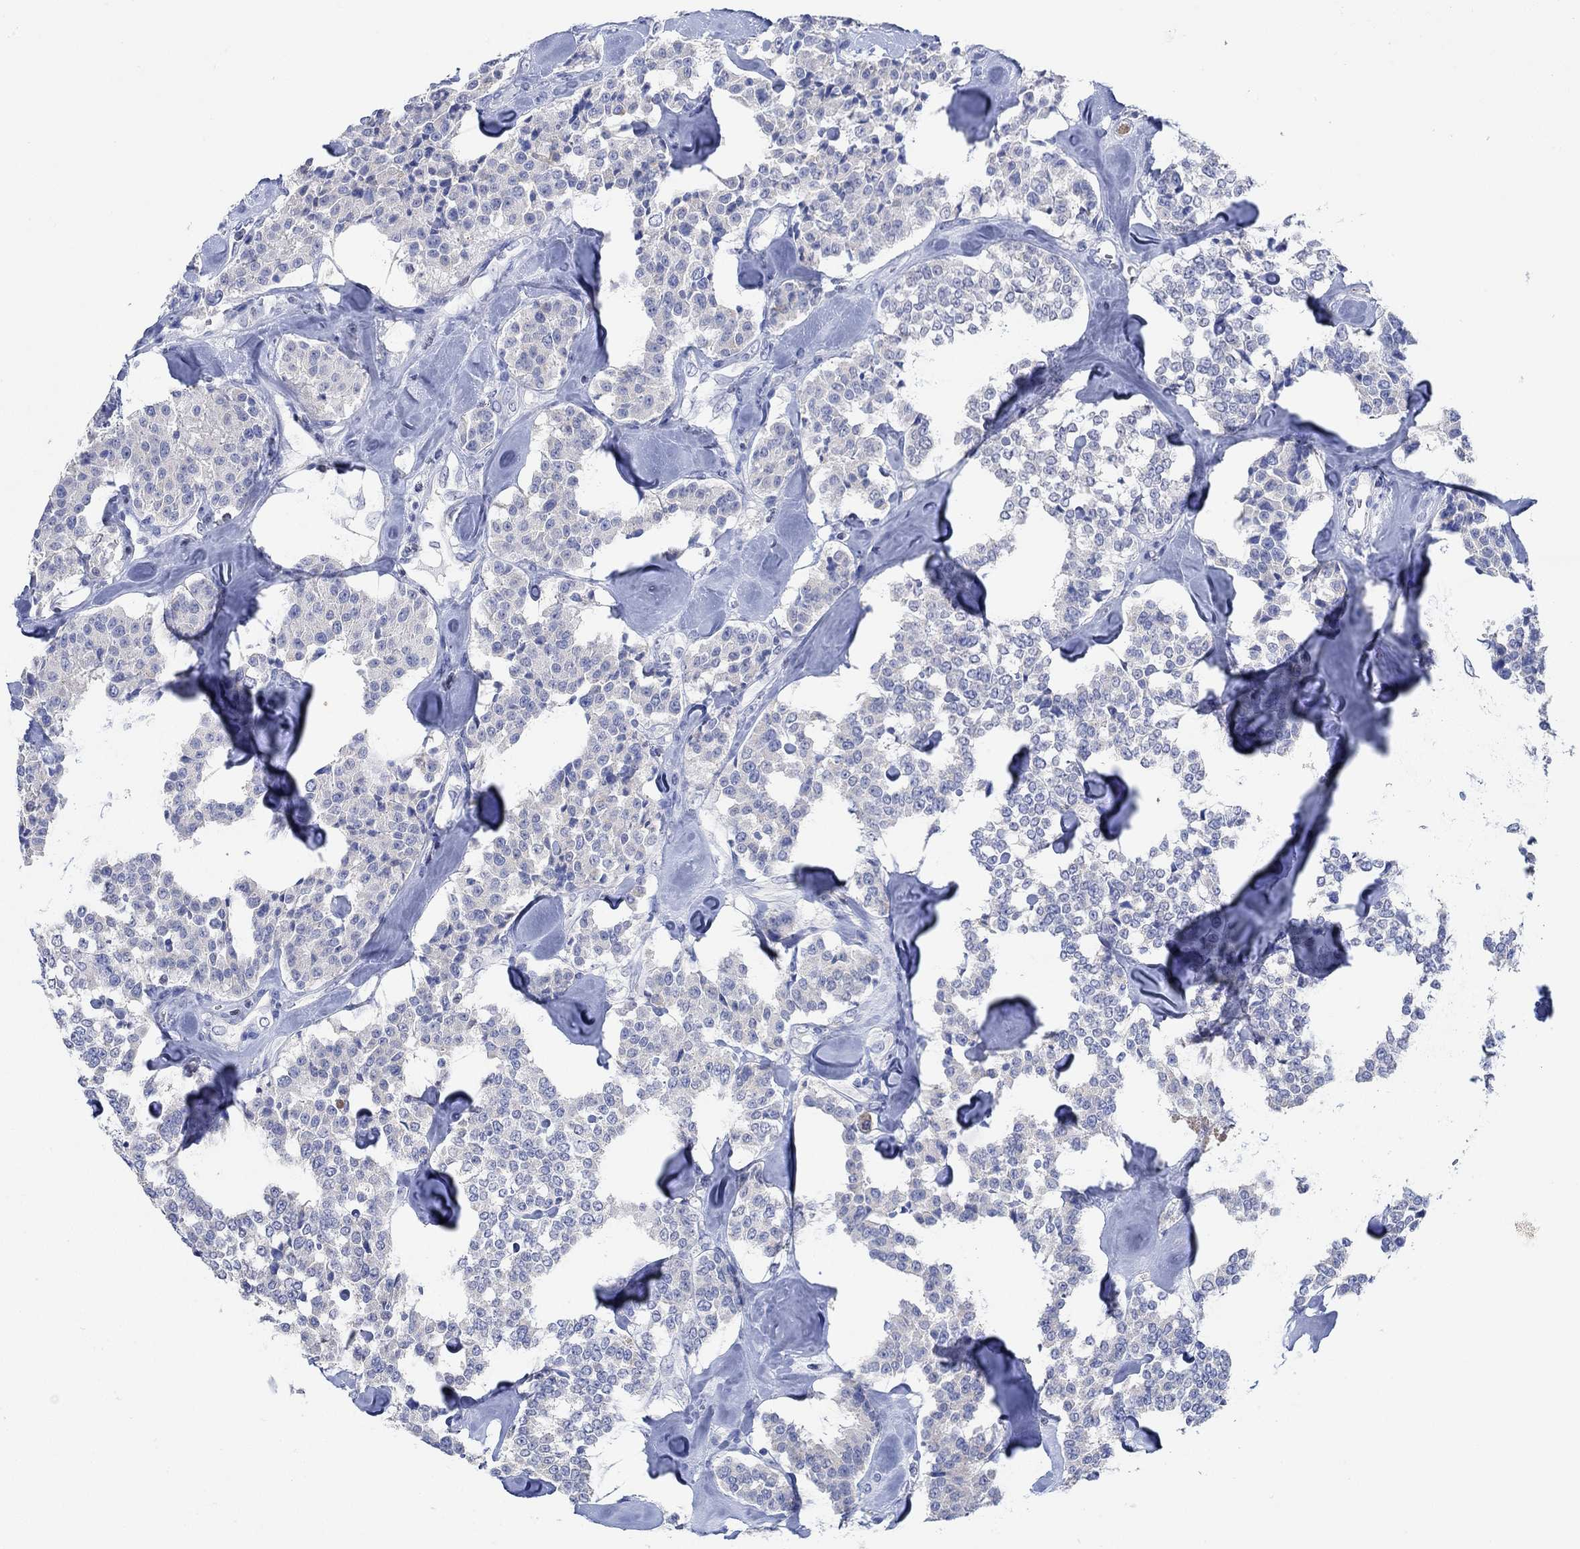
{"staining": {"intensity": "negative", "quantity": "none", "location": "none"}, "tissue": "carcinoid", "cell_type": "Tumor cells", "image_type": "cancer", "snomed": [{"axis": "morphology", "description": "Carcinoid, malignant, NOS"}, {"axis": "topography", "description": "Pancreas"}], "caption": "Protein analysis of carcinoid displays no significant positivity in tumor cells.", "gene": "PPP1R17", "patient": {"sex": "male", "age": 41}}